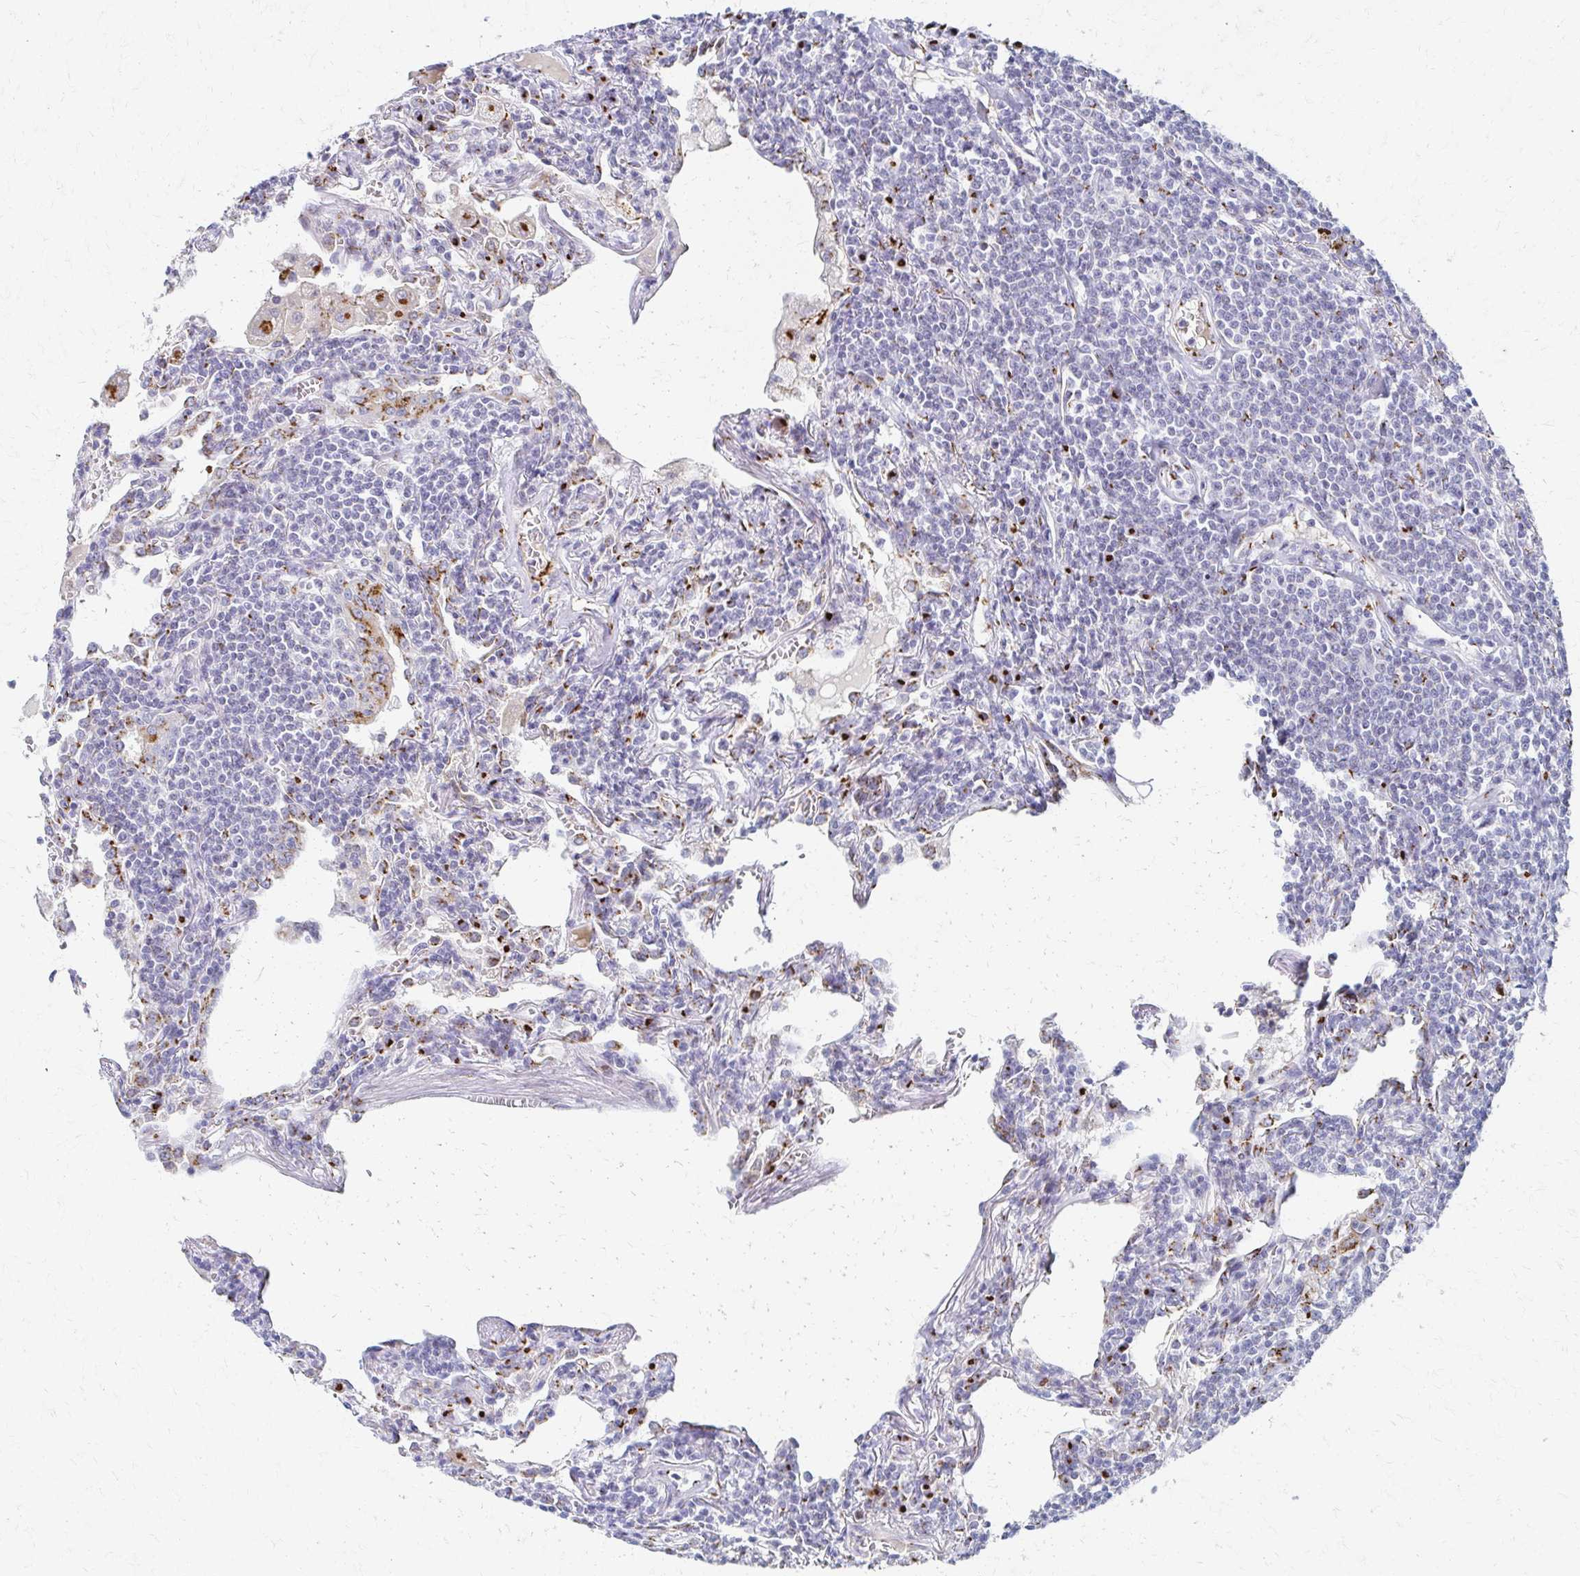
{"staining": {"intensity": "negative", "quantity": "none", "location": "none"}, "tissue": "lymphoma", "cell_type": "Tumor cells", "image_type": "cancer", "snomed": [{"axis": "morphology", "description": "Malignant lymphoma, non-Hodgkin's type, Low grade"}, {"axis": "topography", "description": "Lung"}], "caption": "The IHC image has no significant staining in tumor cells of lymphoma tissue. The staining was performed using DAB (3,3'-diaminobenzidine) to visualize the protein expression in brown, while the nuclei were stained in blue with hematoxylin (Magnification: 20x).", "gene": "TM9SF1", "patient": {"sex": "female", "age": 71}}